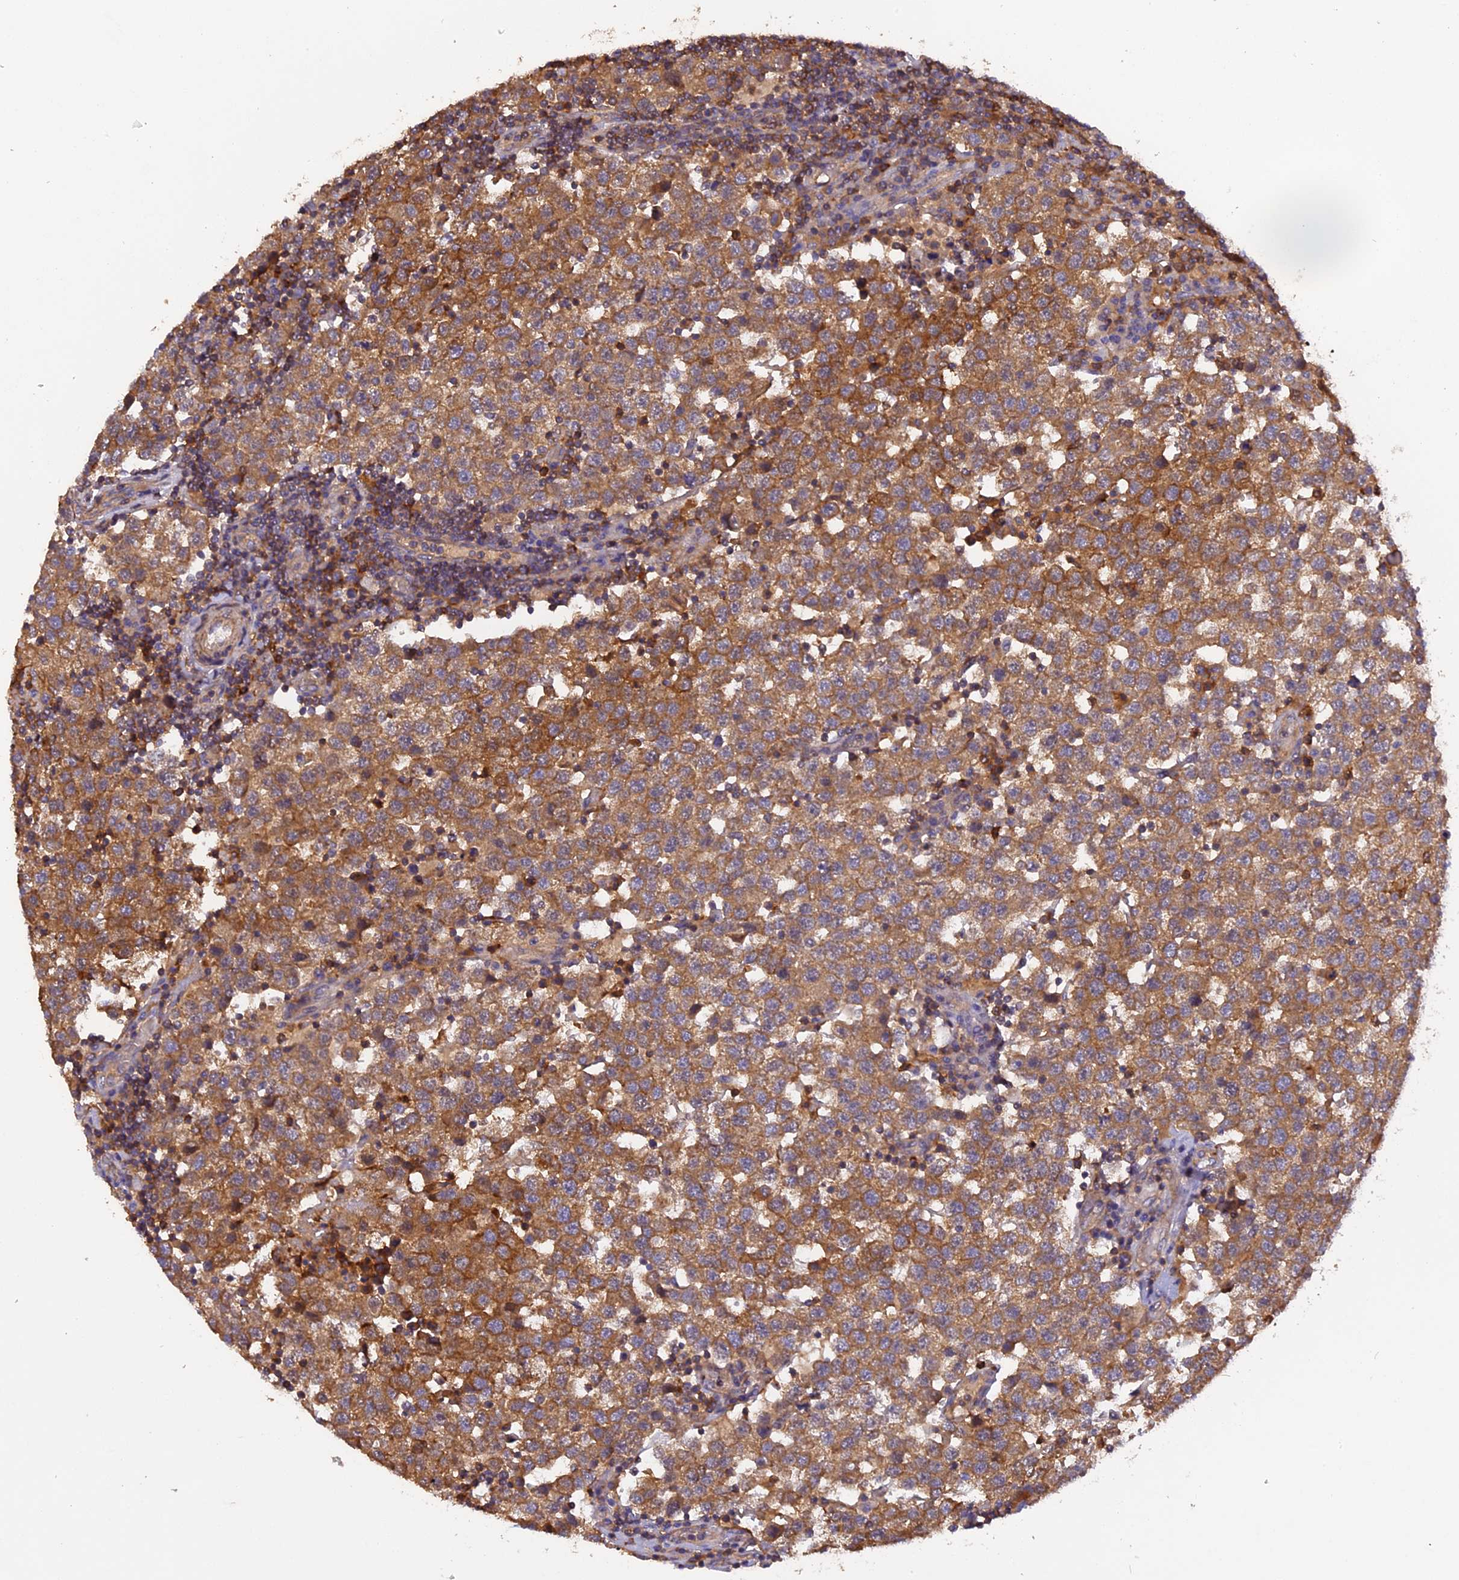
{"staining": {"intensity": "moderate", "quantity": ">75%", "location": "cytoplasmic/membranous"}, "tissue": "testis cancer", "cell_type": "Tumor cells", "image_type": "cancer", "snomed": [{"axis": "morphology", "description": "Seminoma, NOS"}, {"axis": "topography", "description": "Testis"}], "caption": "Immunohistochemical staining of seminoma (testis) reveals medium levels of moderate cytoplasmic/membranous protein staining in approximately >75% of tumor cells.", "gene": "STOML1", "patient": {"sex": "male", "age": 34}}